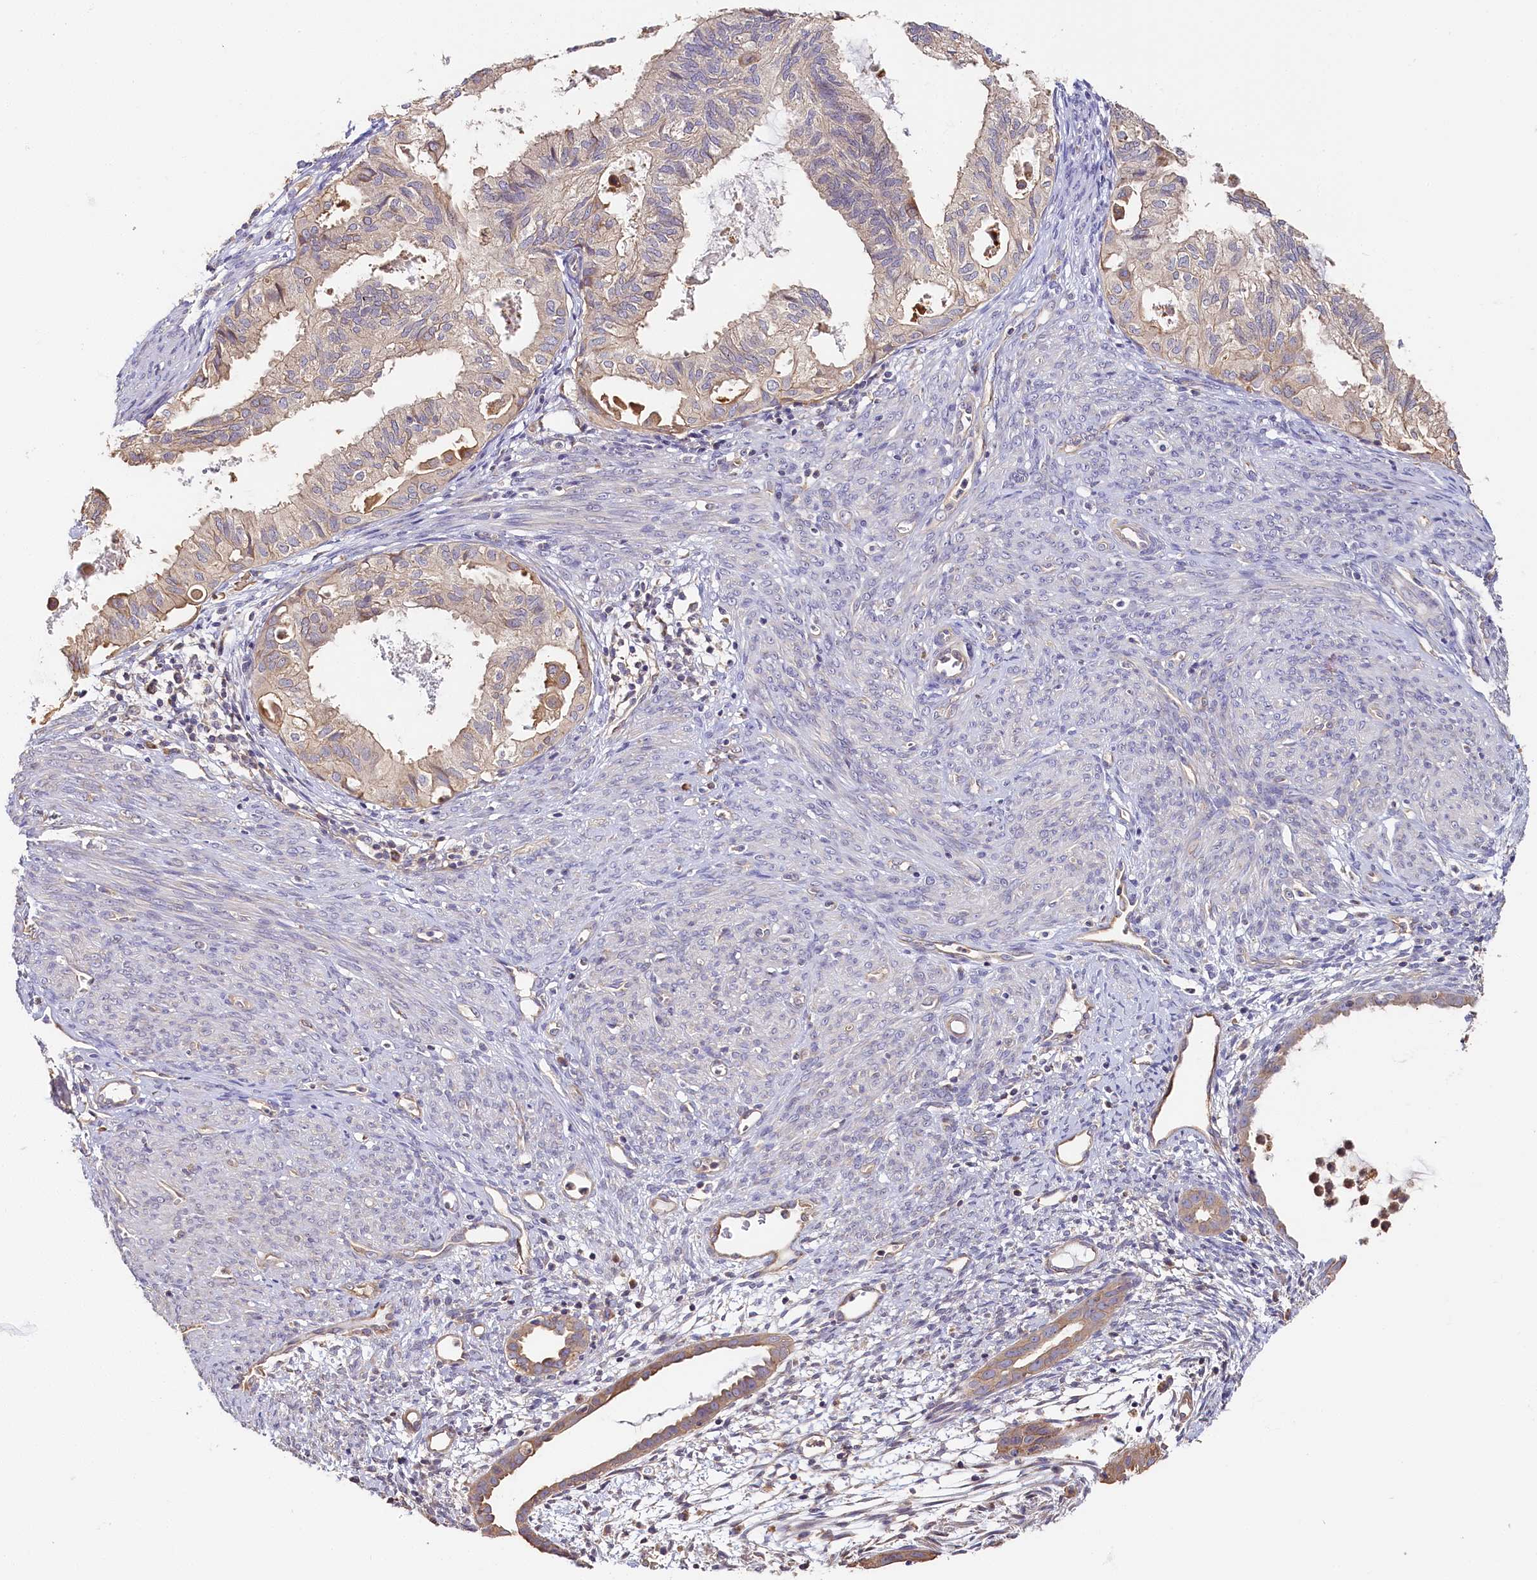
{"staining": {"intensity": "weak", "quantity": "<25%", "location": "cytoplasmic/membranous"}, "tissue": "cervical cancer", "cell_type": "Tumor cells", "image_type": "cancer", "snomed": [{"axis": "morphology", "description": "Normal tissue, NOS"}, {"axis": "morphology", "description": "Adenocarcinoma, NOS"}, {"axis": "topography", "description": "Cervix"}, {"axis": "topography", "description": "Endometrium"}], "caption": "The histopathology image demonstrates no significant expression in tumor cells of cervical cancer.", "gene": "KATNB1", "patient": {"sex": "female", "age": 86}}